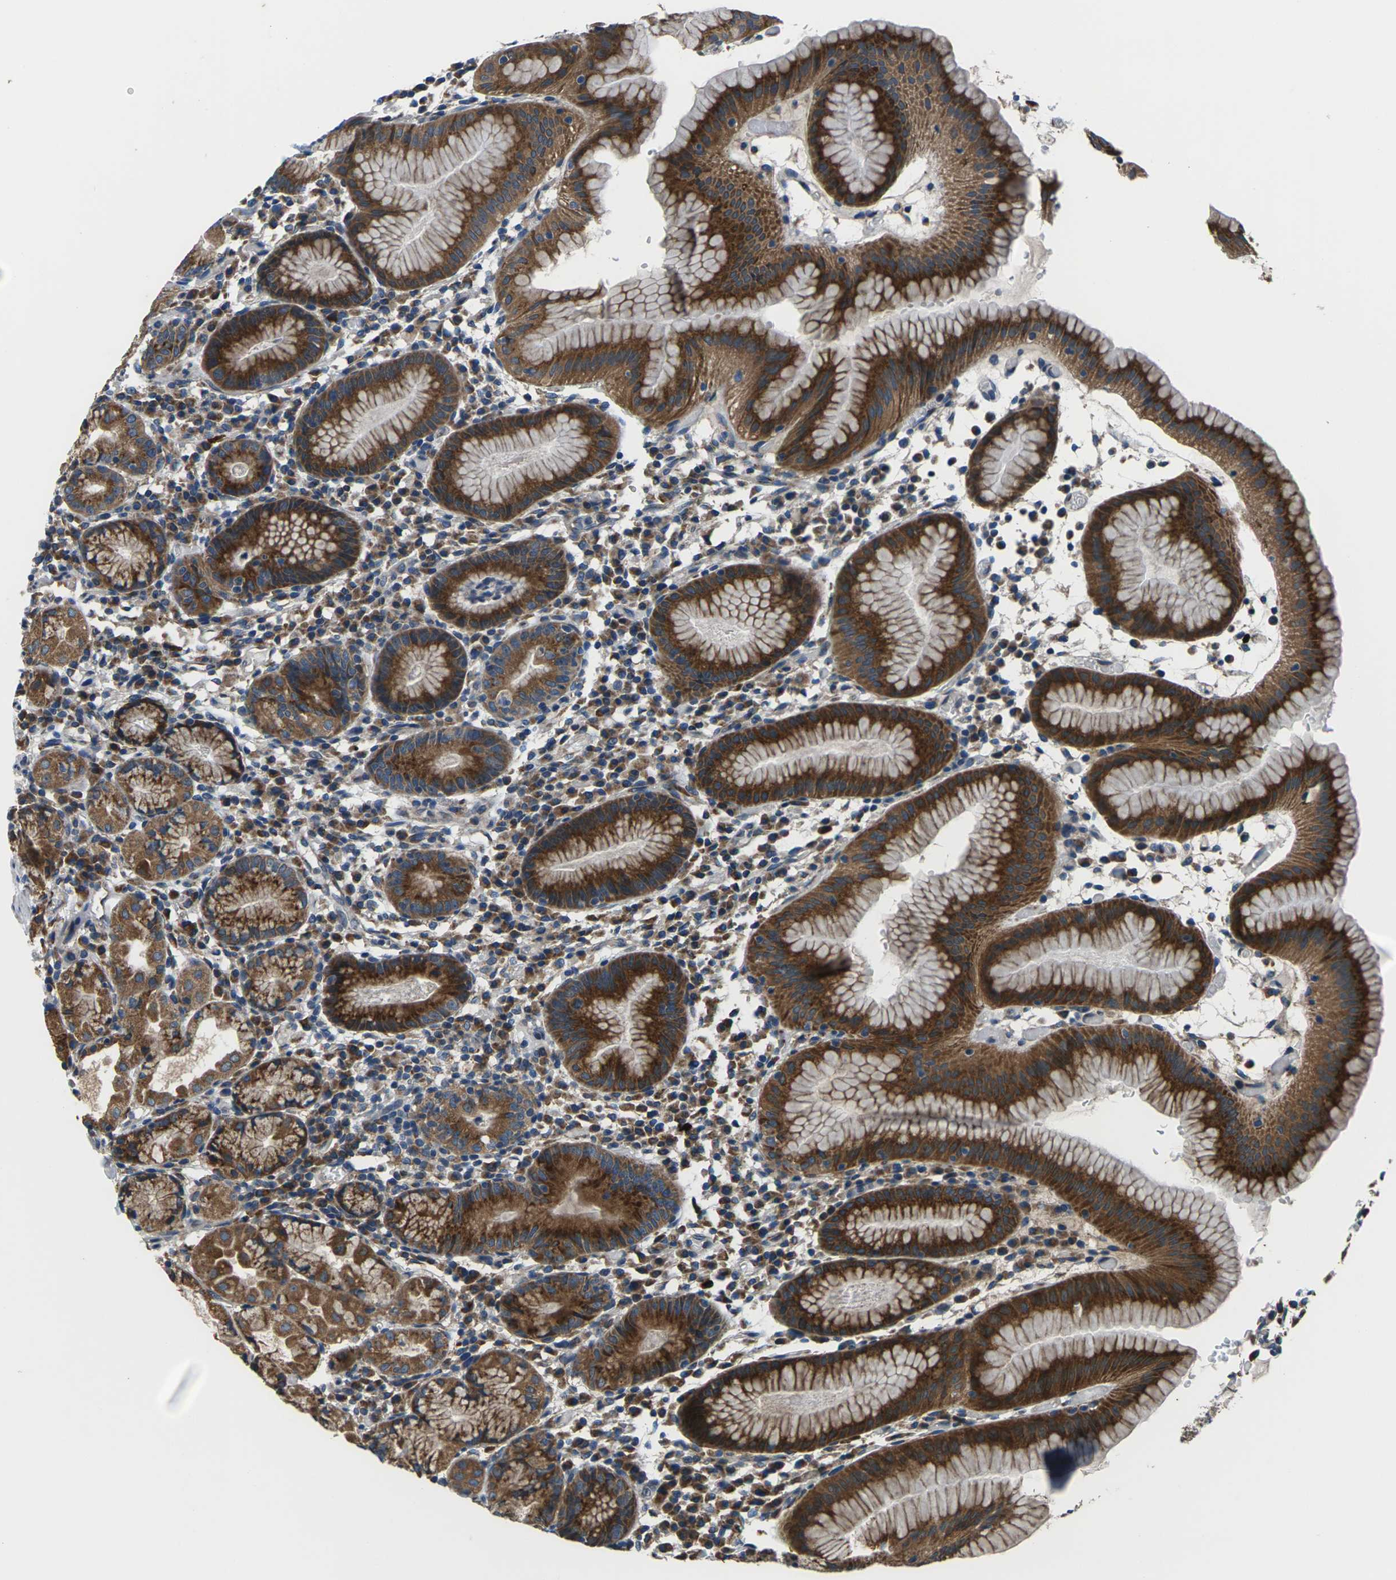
{"staining": {"intensity": "strong", "quantity": ">75%", "location": "cytoplasmic/membranous"}, "tissue": "stomach", "cell_type": "Glandular cells", "image_type": "normal", "snomed": [{"axis": "morphology", "description": "Normal tissue, NOS"}, {"axis": "topography", "description": "Stomach"}, {"axis": "topography", "description": "Stomach, lower"}], "caption": "A high-resolution histopathology image shows immunohistochemistry staining of unremarkable stomach, which displays strong cytoplasmic/membranous staining in about >75% of glandular cells. The protein of interest is shown in brown color, while the nuclei are stained blue.", "gene": "GABRP", "patient": {"sex": "female", "age": 75}}